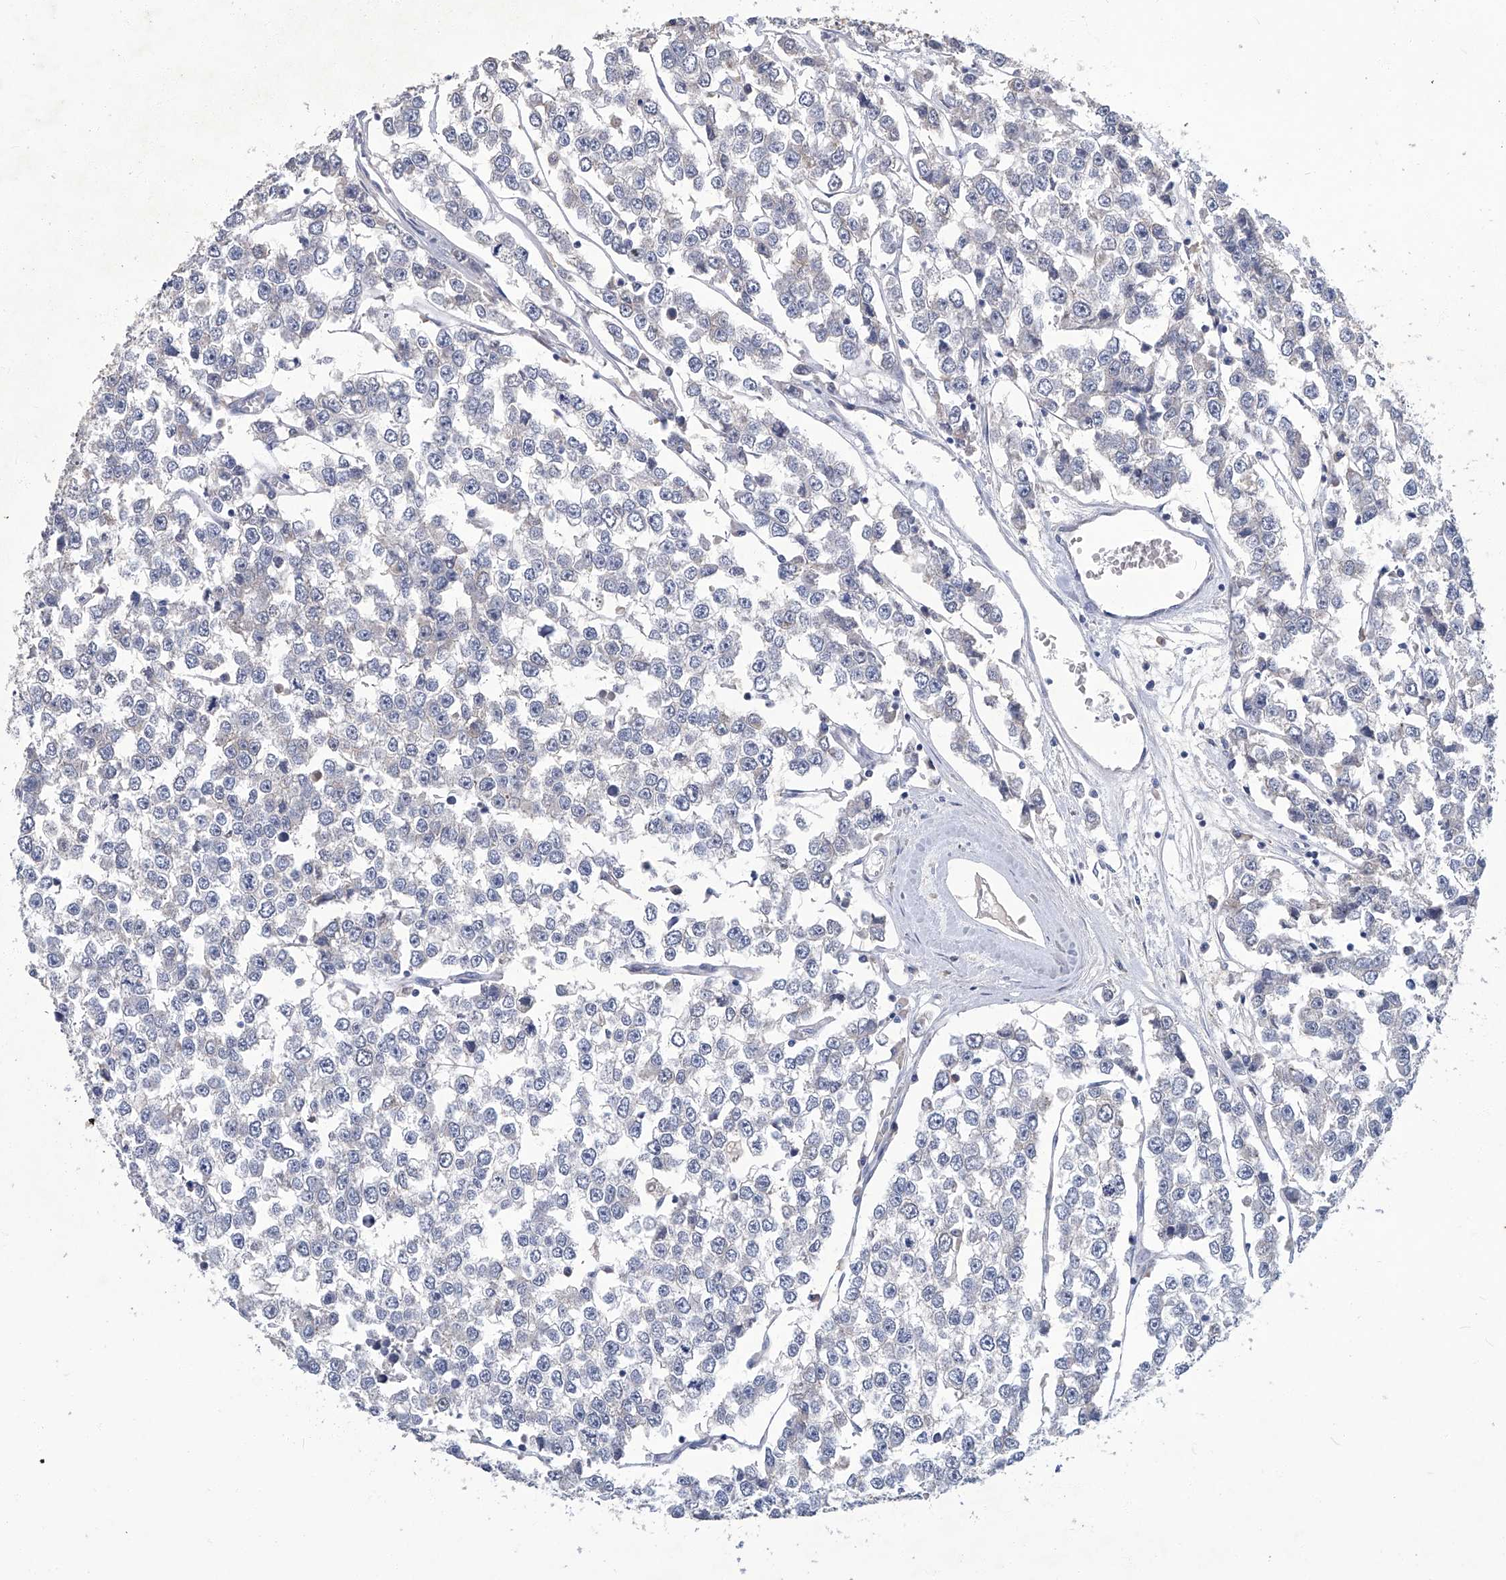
{"staining": {"intensity": "negative", "quantity": "none", "location": "none"}, "tissue": "testis cancer", "cell_type": "Tumor cells", "image_type": "cancer", "snomed": [{"axis": "morphology", "description": "Seminoma, NOS"}, {"axis": "morphology", "description": "Carcinoma, Embryonal, NOS"}, {"axis": "topography", "description": "Testis"}], "caption": "This is an immunohistochemistry (IHC) photomicrograph of testis cancer (embryonal carcinoma). There is no expression in tumor cells.", "gene": "TGFBR1", "patient": {"sex": "male", "age": 52}}